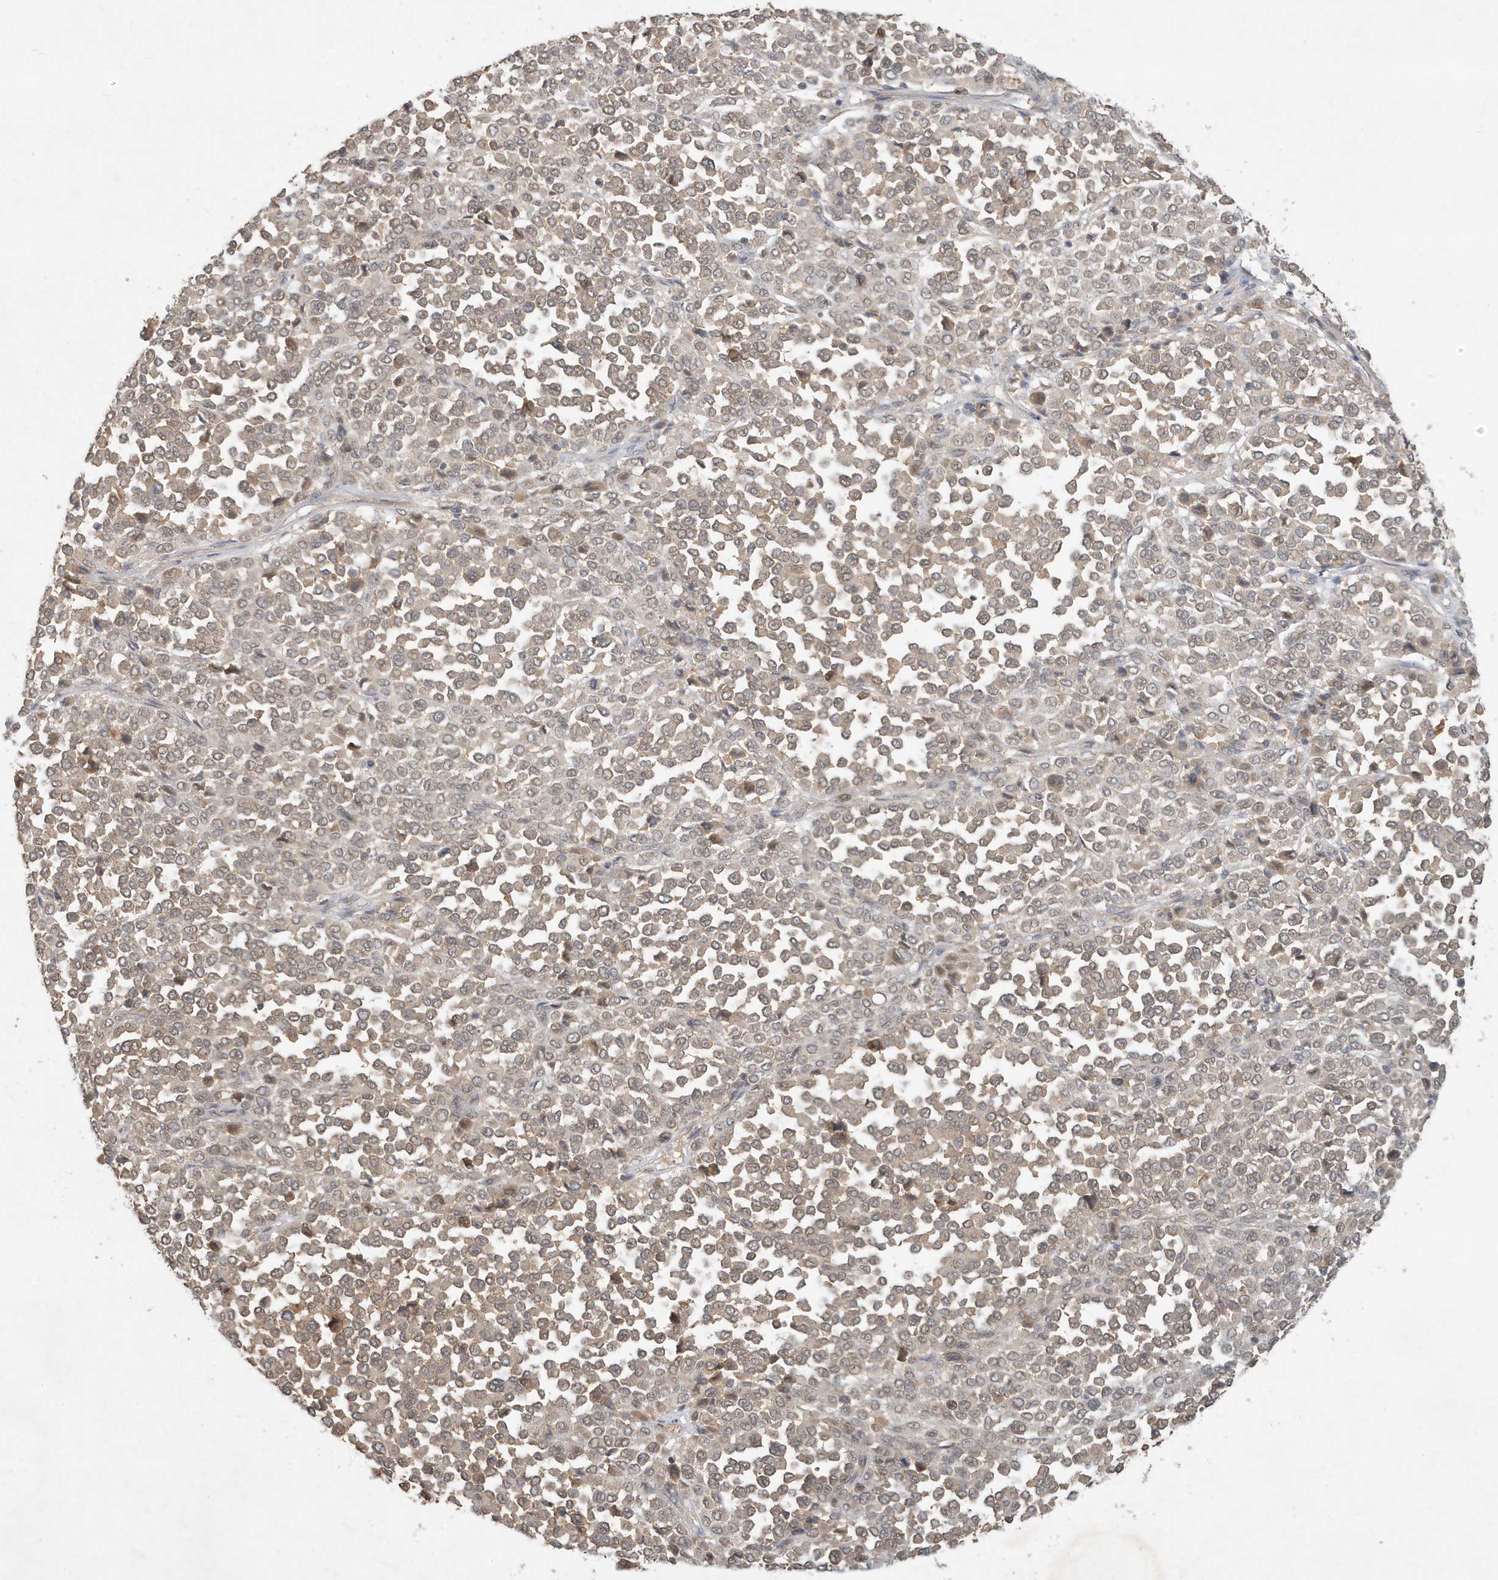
{"staining": {"intensity": "weak", "quantity": ">75%", "location": "cytoplasmic/membranous"}, "tissue": "melanoma", "cell_type": "Tumor cells", "image_type": "cancer", "snomed": [{"axis": "morphology", "description": "Malignant melanoma, Metastatic site"}, {"axis": "topography", "description": "Pancreas"}], "caption": "This histopathology image exhibits malignant melanoma (metastatic site) stained with immunohistochemistry to label a protein in brown. The cytoplasmic/membranous of tumor cells show weak positivity for the protein. Nuclei are counter-stained blue.", "gene": "ABCB9", "patient": {"sex": "female", "age": 30}}